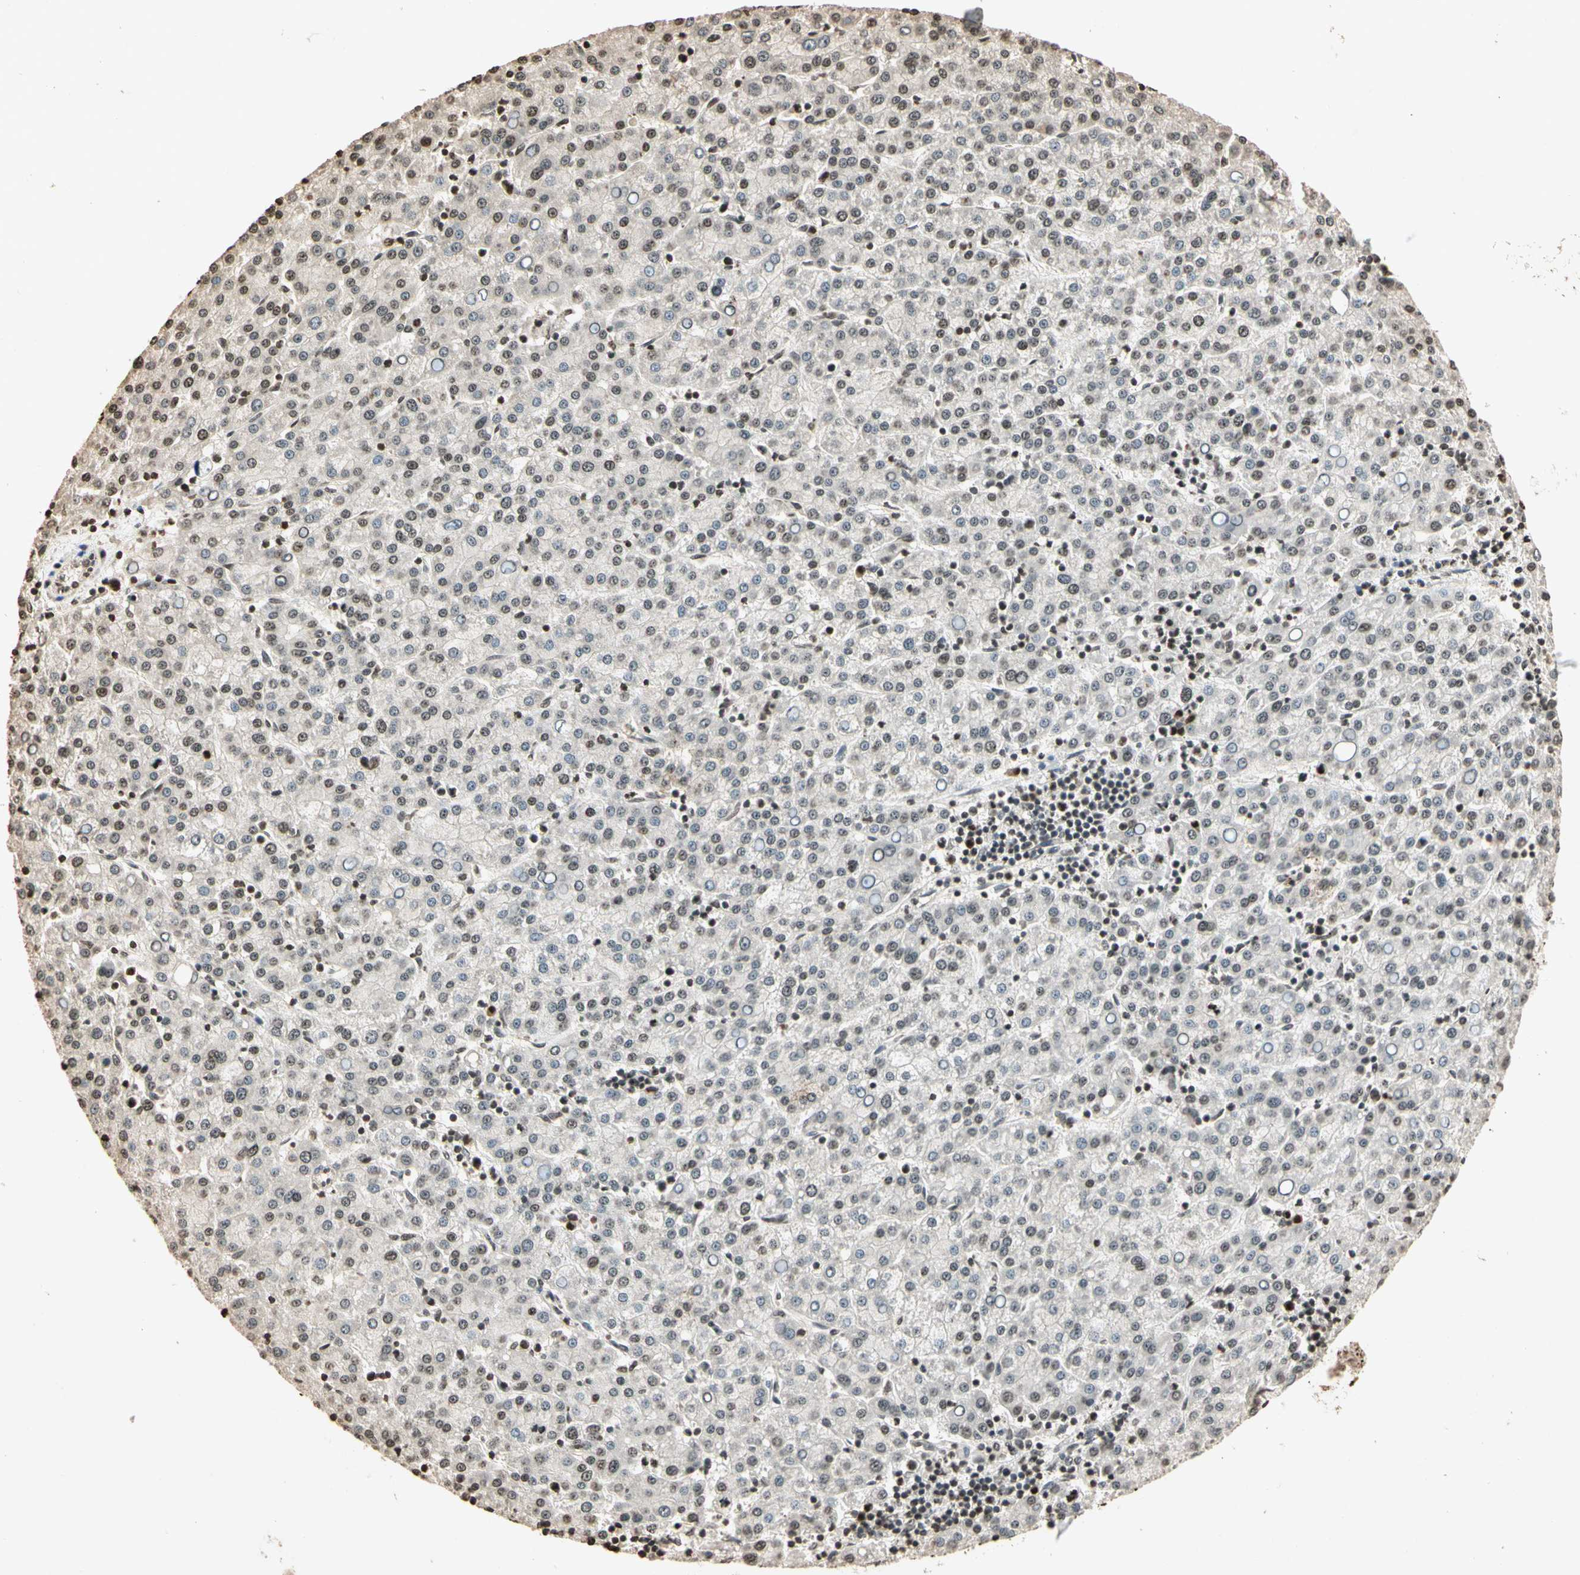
{"staining": {"intensity": "moderate", "quantity": "<25%", "location": "nuclear"}, "tissue": "liver cancer", "cell_type": "Tumor cells", "image_type": "cancer", "snomed": [{"axis": "morphology", "description": "Carcinoma, Hepatocellular, NOS"}, {"axis": "topography", "description": "Liver"}], "caption": "A low amount of moderate nuclear expression is identified in approximately <25% of tumor cells in liver cancer tissue.", "gene": "TOP1", "patient": {"sex": "female", "age": 58}}